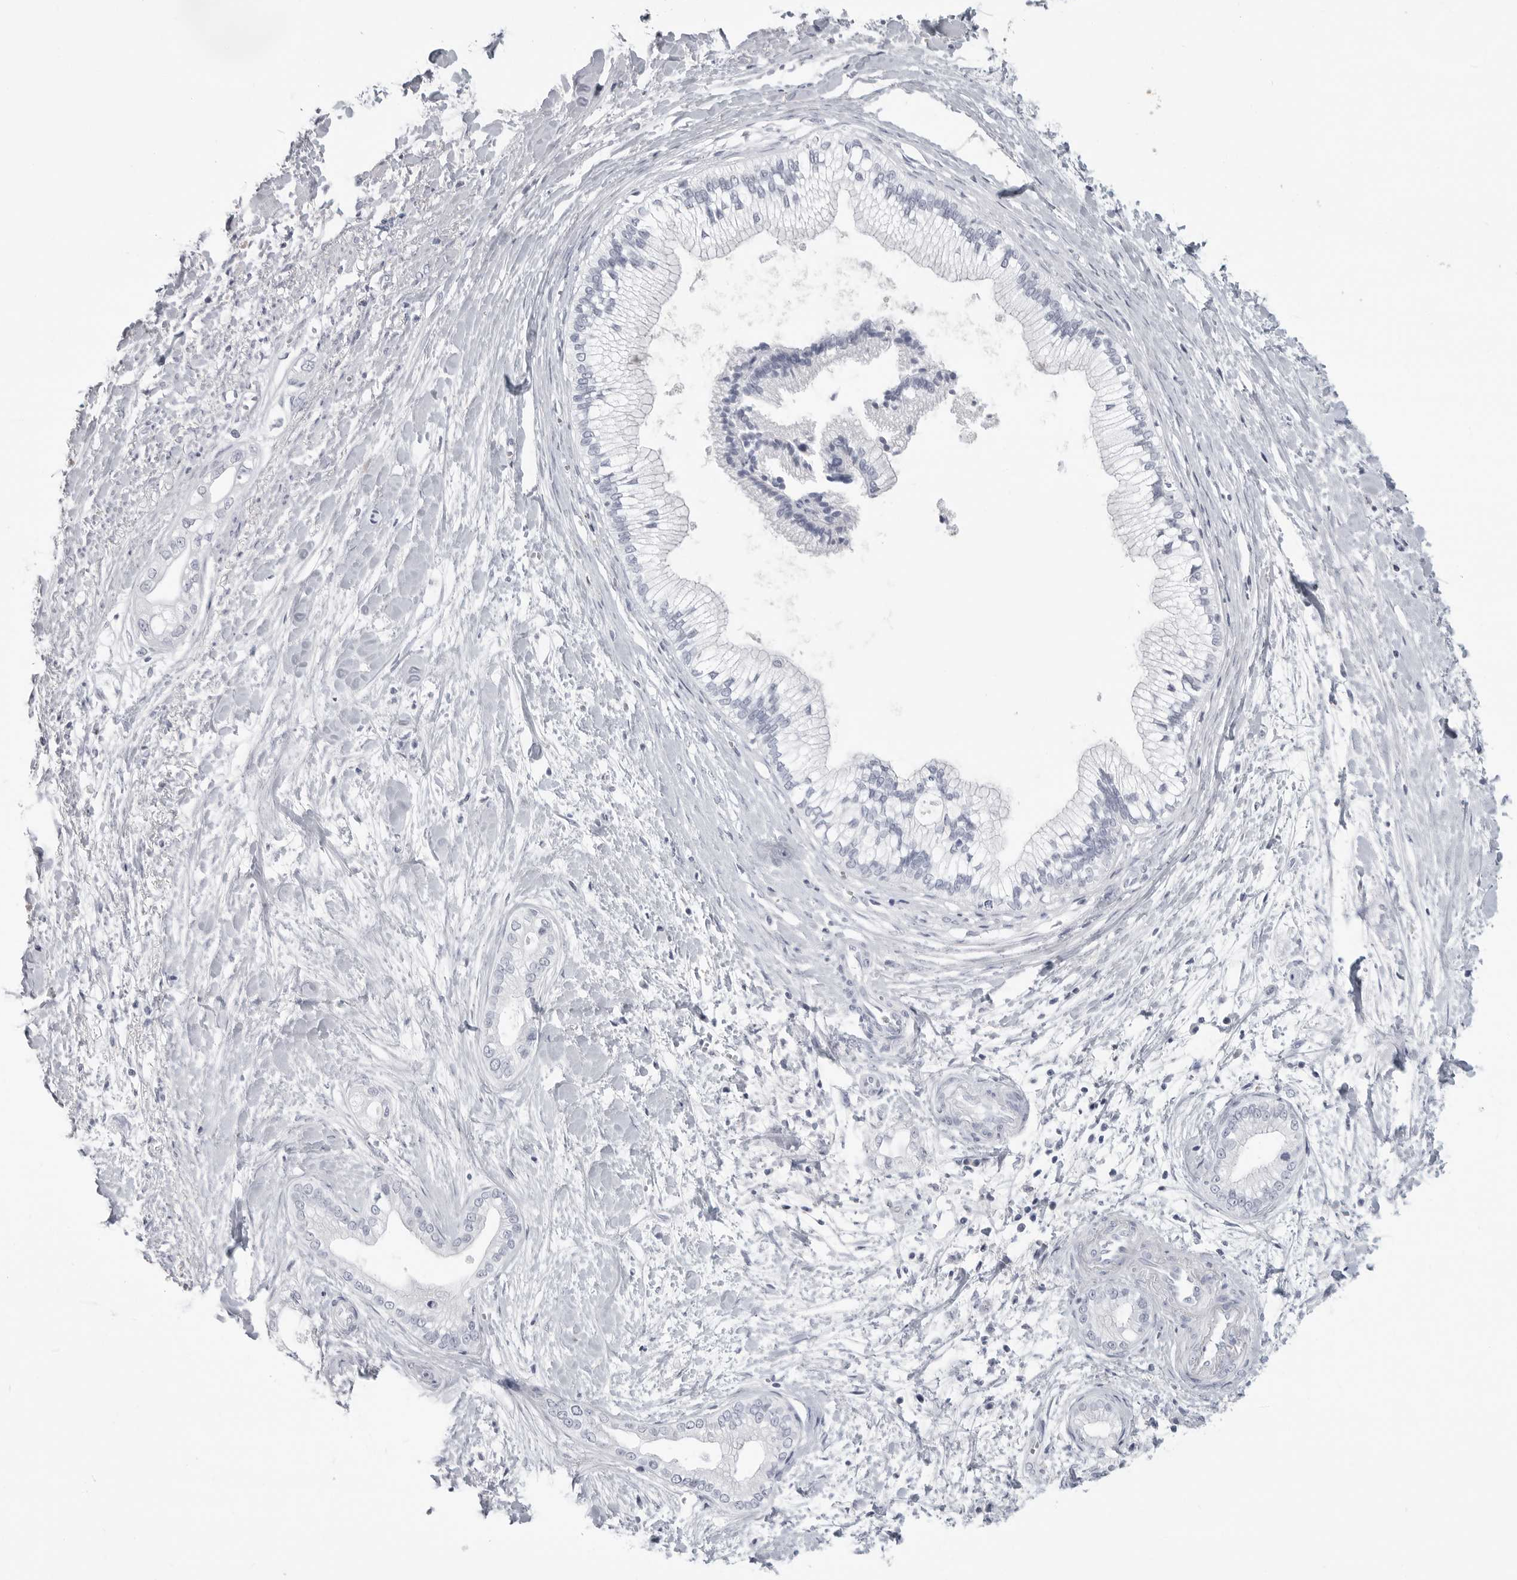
{"staining": {"intensity": "negative", "quantity": "none", "location": "none"}, "tissue": "pancreatic cancer", "cell_type": "Tumor cells", "image_type": "cancer", "snomed": [{"axis": "morphology", "description": "Adenocarcinoma, NOS"}, {"axis": "topography", "description": "Pancreas"}], "caption": "Tumor cells are negative for brown protein staining in adenocarcinoma (pancreatic).", "gene": "LY6D", "patient": {"sex": "male", "age": 68}}